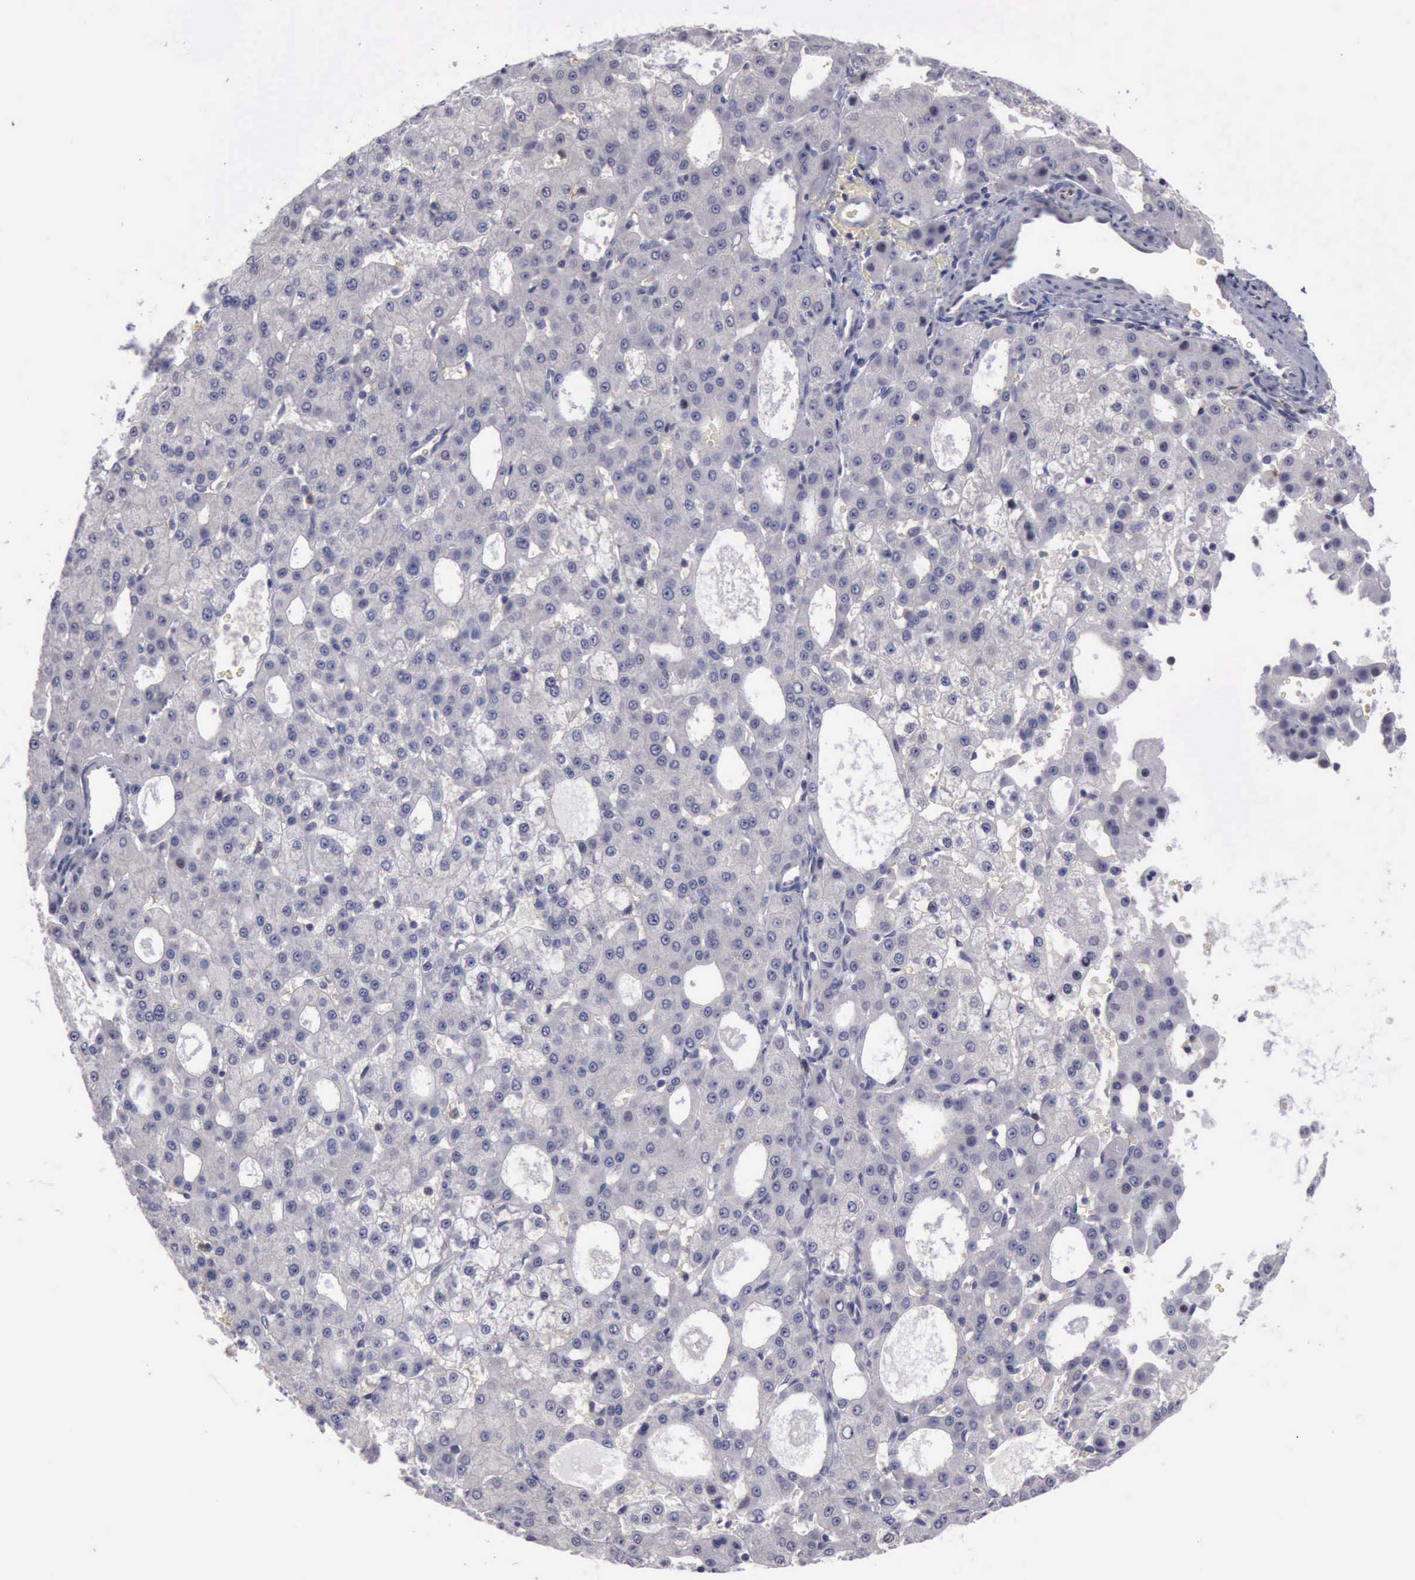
{"staining": {"intensity": "negative", "quantity": "none", "location": "none"}, "tissue": "liver cancer", "cell_type": "Tumor cells", "image_type": "cancer", "snomed": [{"axis": "morphology", "description": "Carcinoma, Hepatocellular, NOS"}, {"axis": "topography", "description": "Liver"}], "caption": "This is a image of immunohistochemistry (IHC) staining of hepatocellular carcinoma (liver), which shows no positivity in tumor cells. (DAB IHC with hematoxylin counter stain).", "gene": "CEP128", "patient": {"sex": "male", "age": 47}}